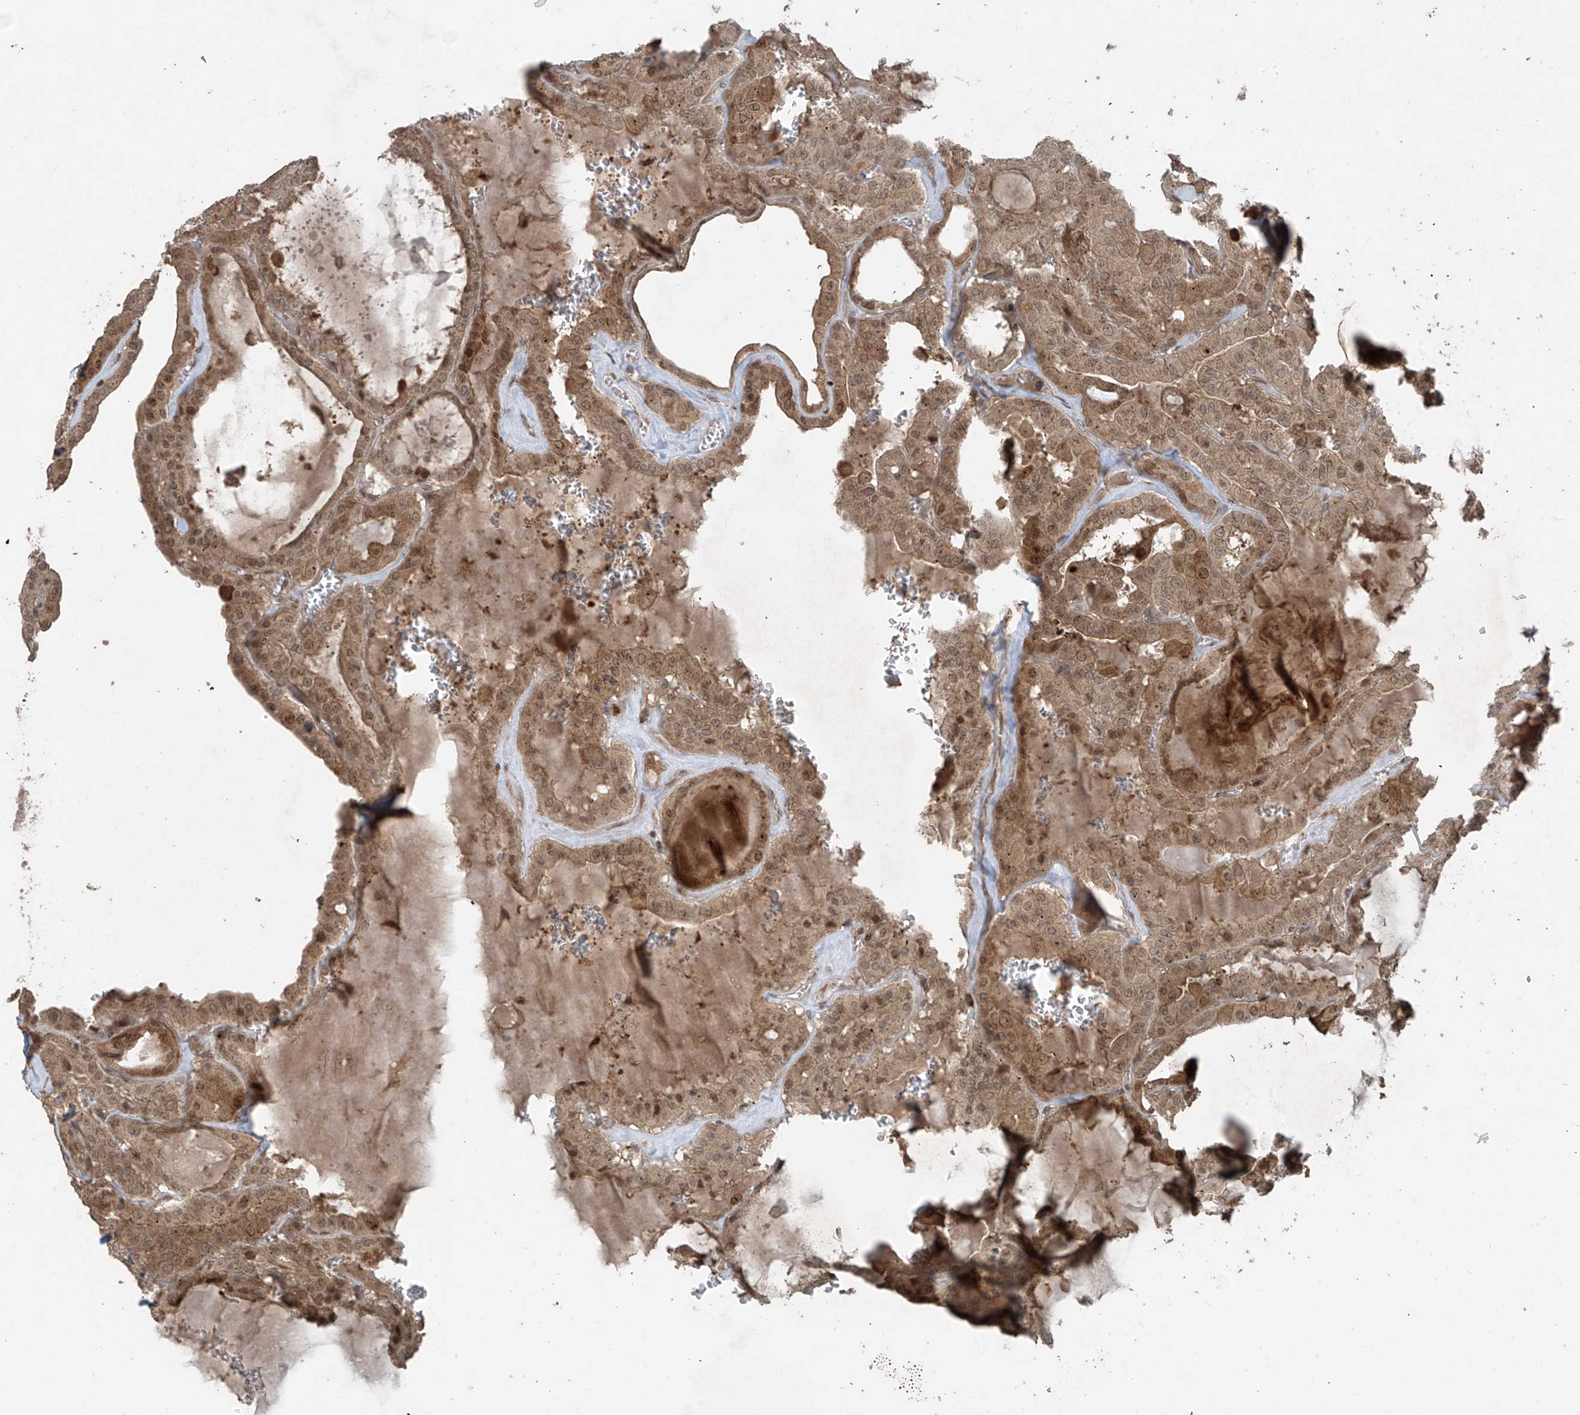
{"staining": {"intensity": "moderate", "quantity": ">75%", "location": "cytoplasmic/membranous,nuclear"}, "tissue": "thyroid cancer", "cell_type": "Tumor cells", "image_type": "cancer", "snomed": [{"axis": "morphology", "description": "Papillary adenocarcinoma, NOS"}, {"axis": "topography", "description": "Thyroid gland"}], "caption": "DAB (3,3'-diaminobenzidine) immunohistochemical staining of human papillary adenocarcinoma (thyroid) exhibits moderate cytoplasmic/membranous and nuclear protein staining in approximately >75% of tumor cells. The protein of interest is stained brown, and the nuclei are stained in blue (DAB (3,3'-diaminobenzidine) IHC with brightfield microscopy, high magnification).", "gene": "PGPEP1", "patient": {"sex": "male", "age": 52}}